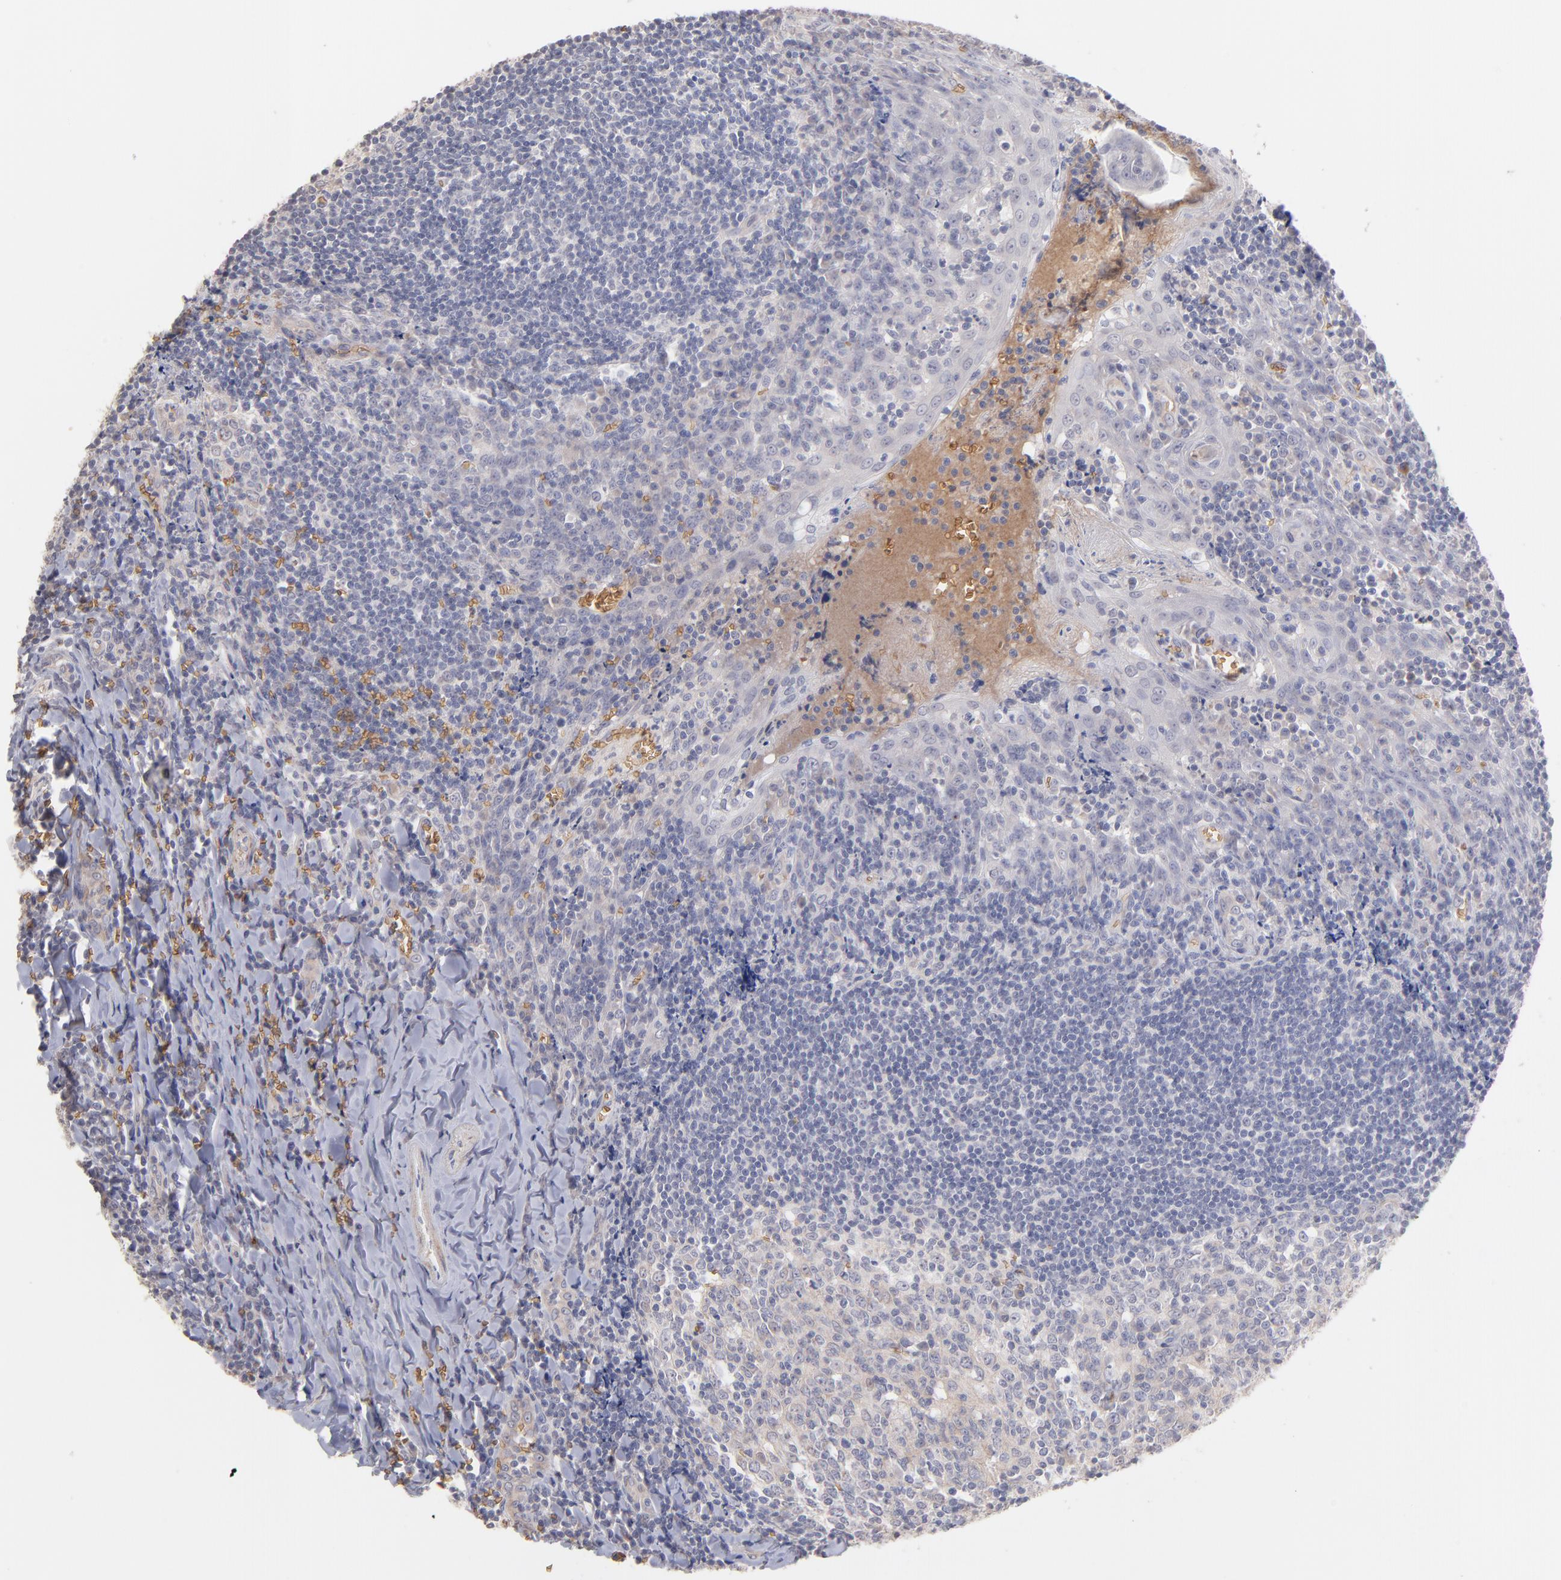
{"staining": {"intensity": "weak", "quantity": ">75%", "location": "cytoplasmic/membranous"}, "tissue": "tonsil", "cell_type": "Germinal center cells", "image_type": "normal", "snomed": [{"axis": "morphology", "description": "Normal tissue, NOS"}, {"axis": "topography", "description": "Tonsil"}], "caption": "This photomicrograph displays immunohistochemistry staining of unremarkable human tonsil, with low weak cytoplasmic/membranous positivity in about >75% of germinal center cells.", "gene": "F13B", "patient": {"sex": "male", "age": 20}}